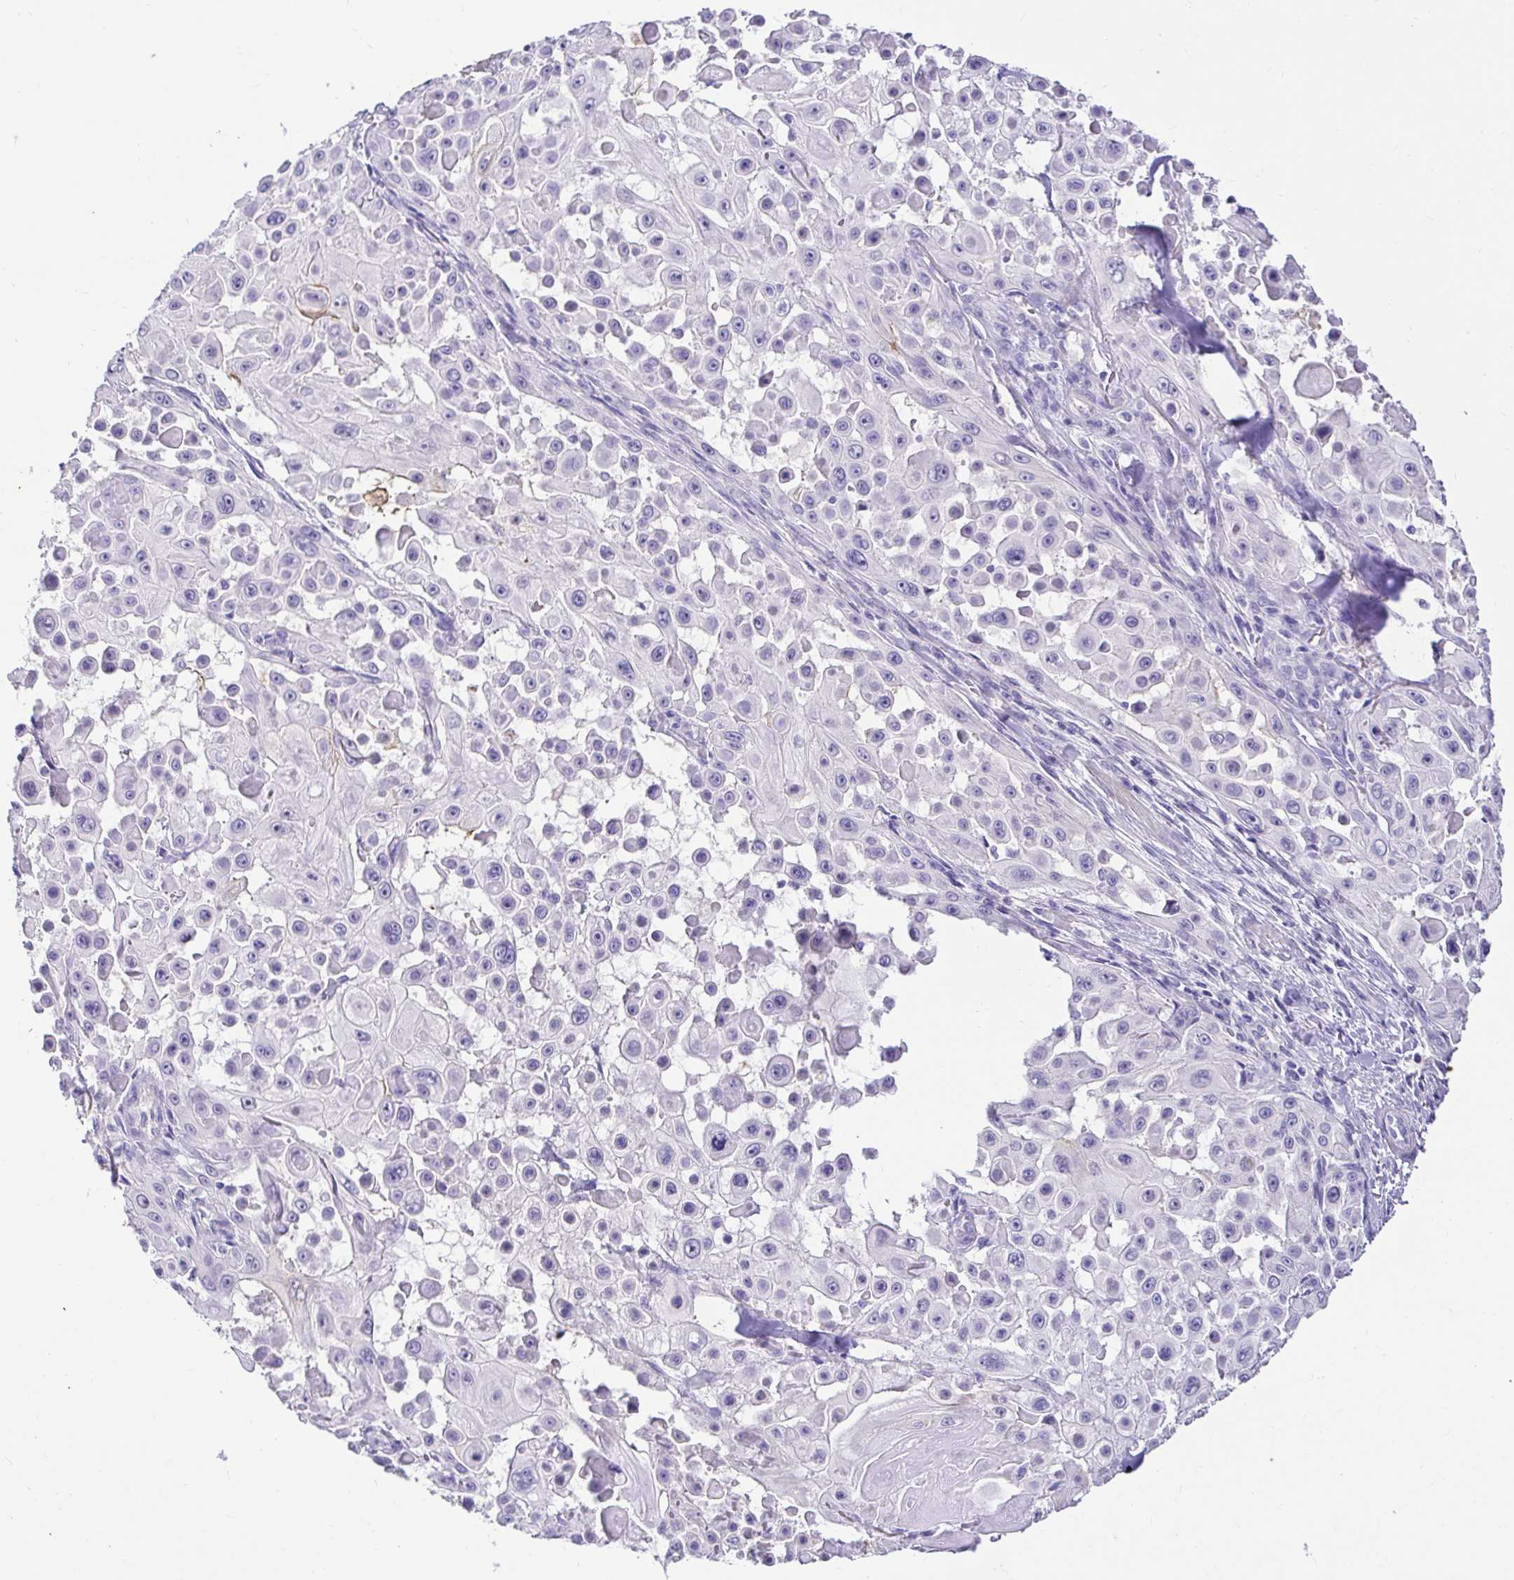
{"staining": {"intensity": "negative", "quantity": "none", "location": "none"}, "tissue": "skin cancer", "cell_type": "Tumor cells", "image_type": "cancer", "snomed": [{"axis": "morphology", "description": "Squamous cell carcinoma, NOS"}, {"axis": "topography", "description": "Skin"}], "caption": "Protein analysis of skin squamous cell carcinoma demonstrates no significant positivity in tumor cells.", "gene": "CDO1", "patient": {"sex": "male", "age": 91}}